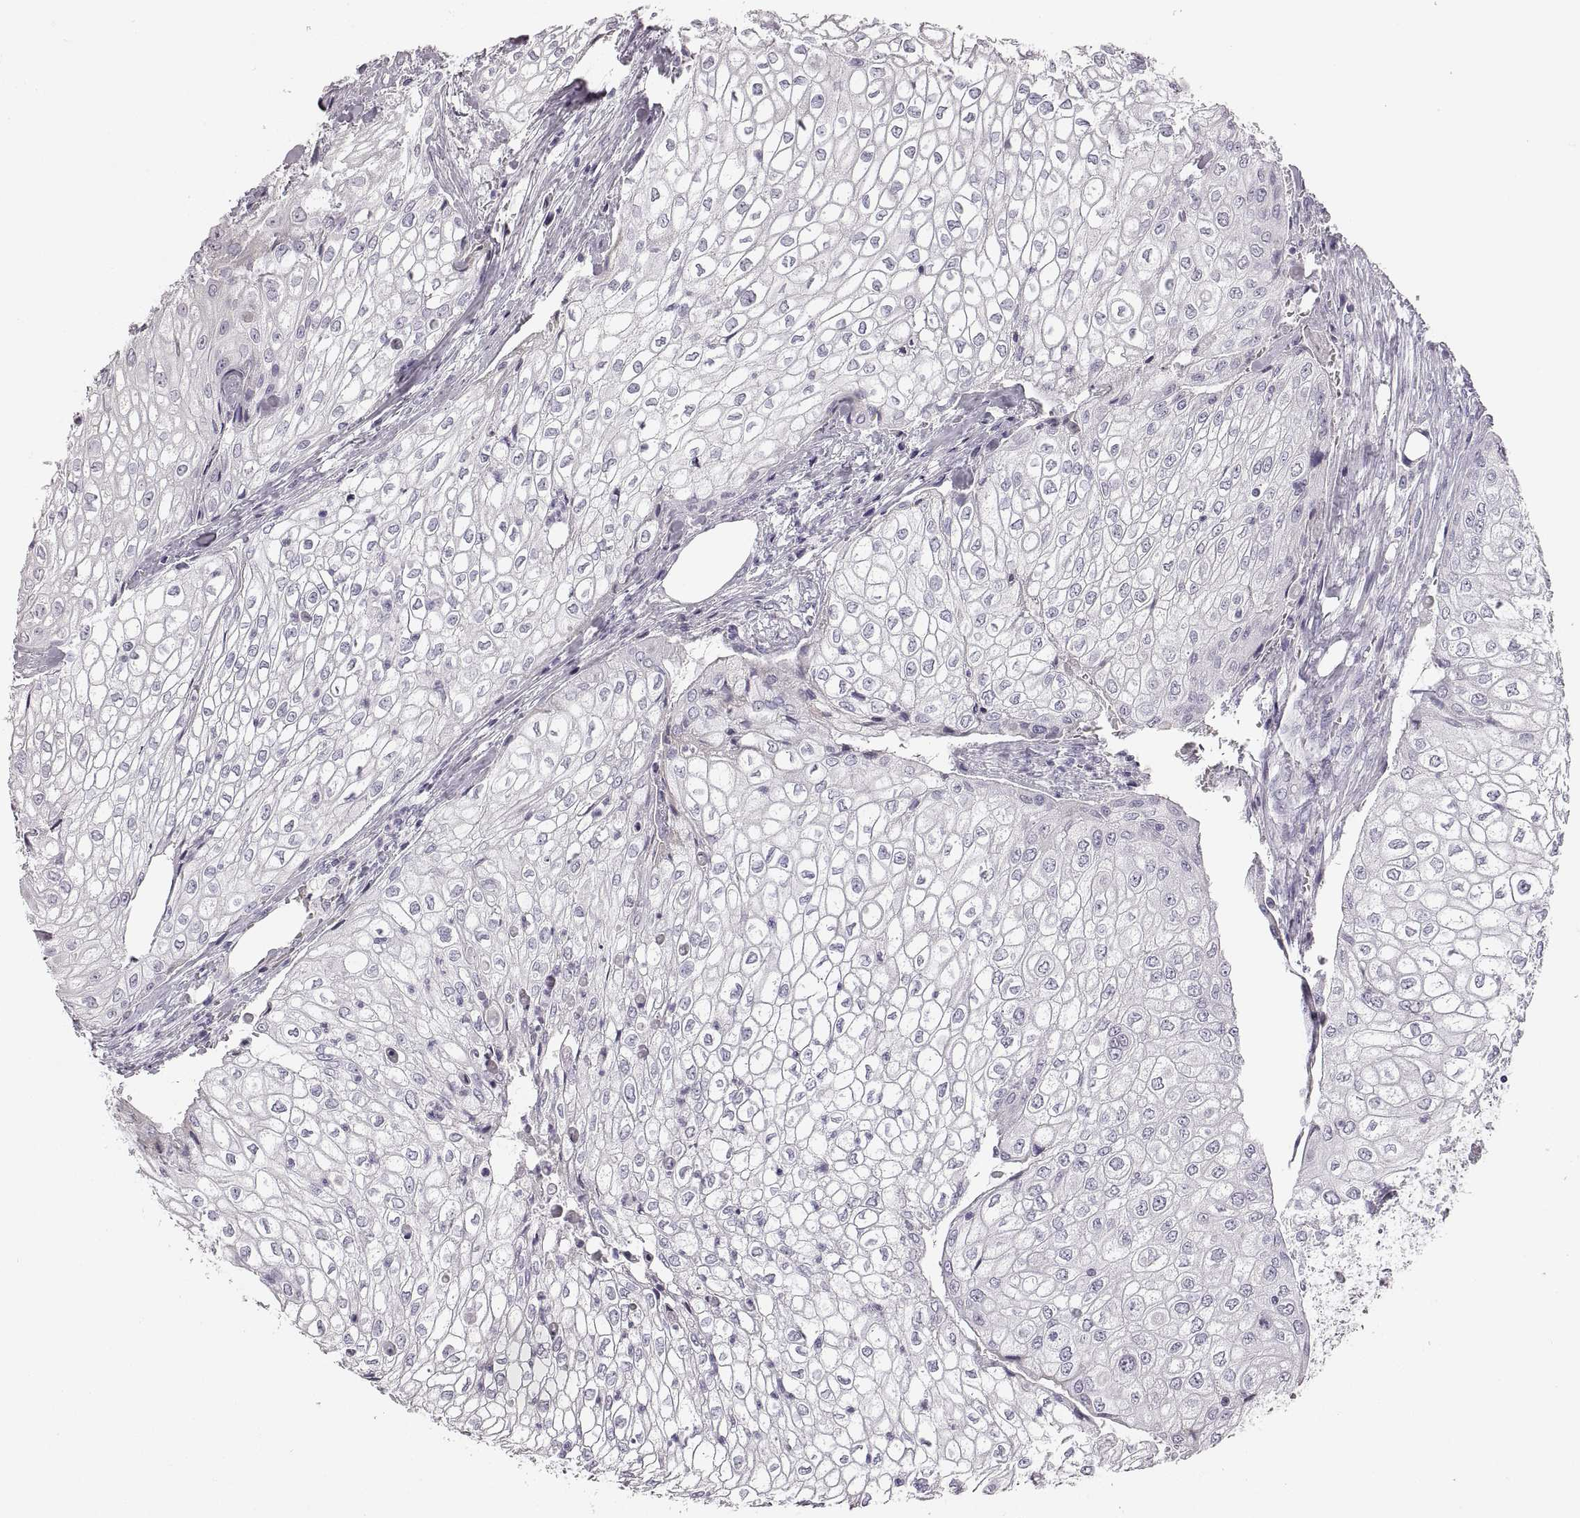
{"staining": {"intensity": "negative", "quantity": "none", "location": "none"}, "tissue": "urothelial cancer", "cell_type": "Tumor cells", "image_type": "cancer", "snomed": [{"axis": "morphology", "description": "Urothelial carcinoma, High grade"}, {"axis": "topography", "description": "Urinary bladder"}], "caption": "The histopathology image demonstrates no staining of tumor cells in urothelial carcinoma (high-grade). The staining was performed using DAB (3,3'-diaminobenzidine) to visualize the protein expression in brown, while the nuclei were stained in blue with hematoxylin (Magnification: 20x).", "gene": "RDH13", "patient": {"sex": "male", "age": 62}}